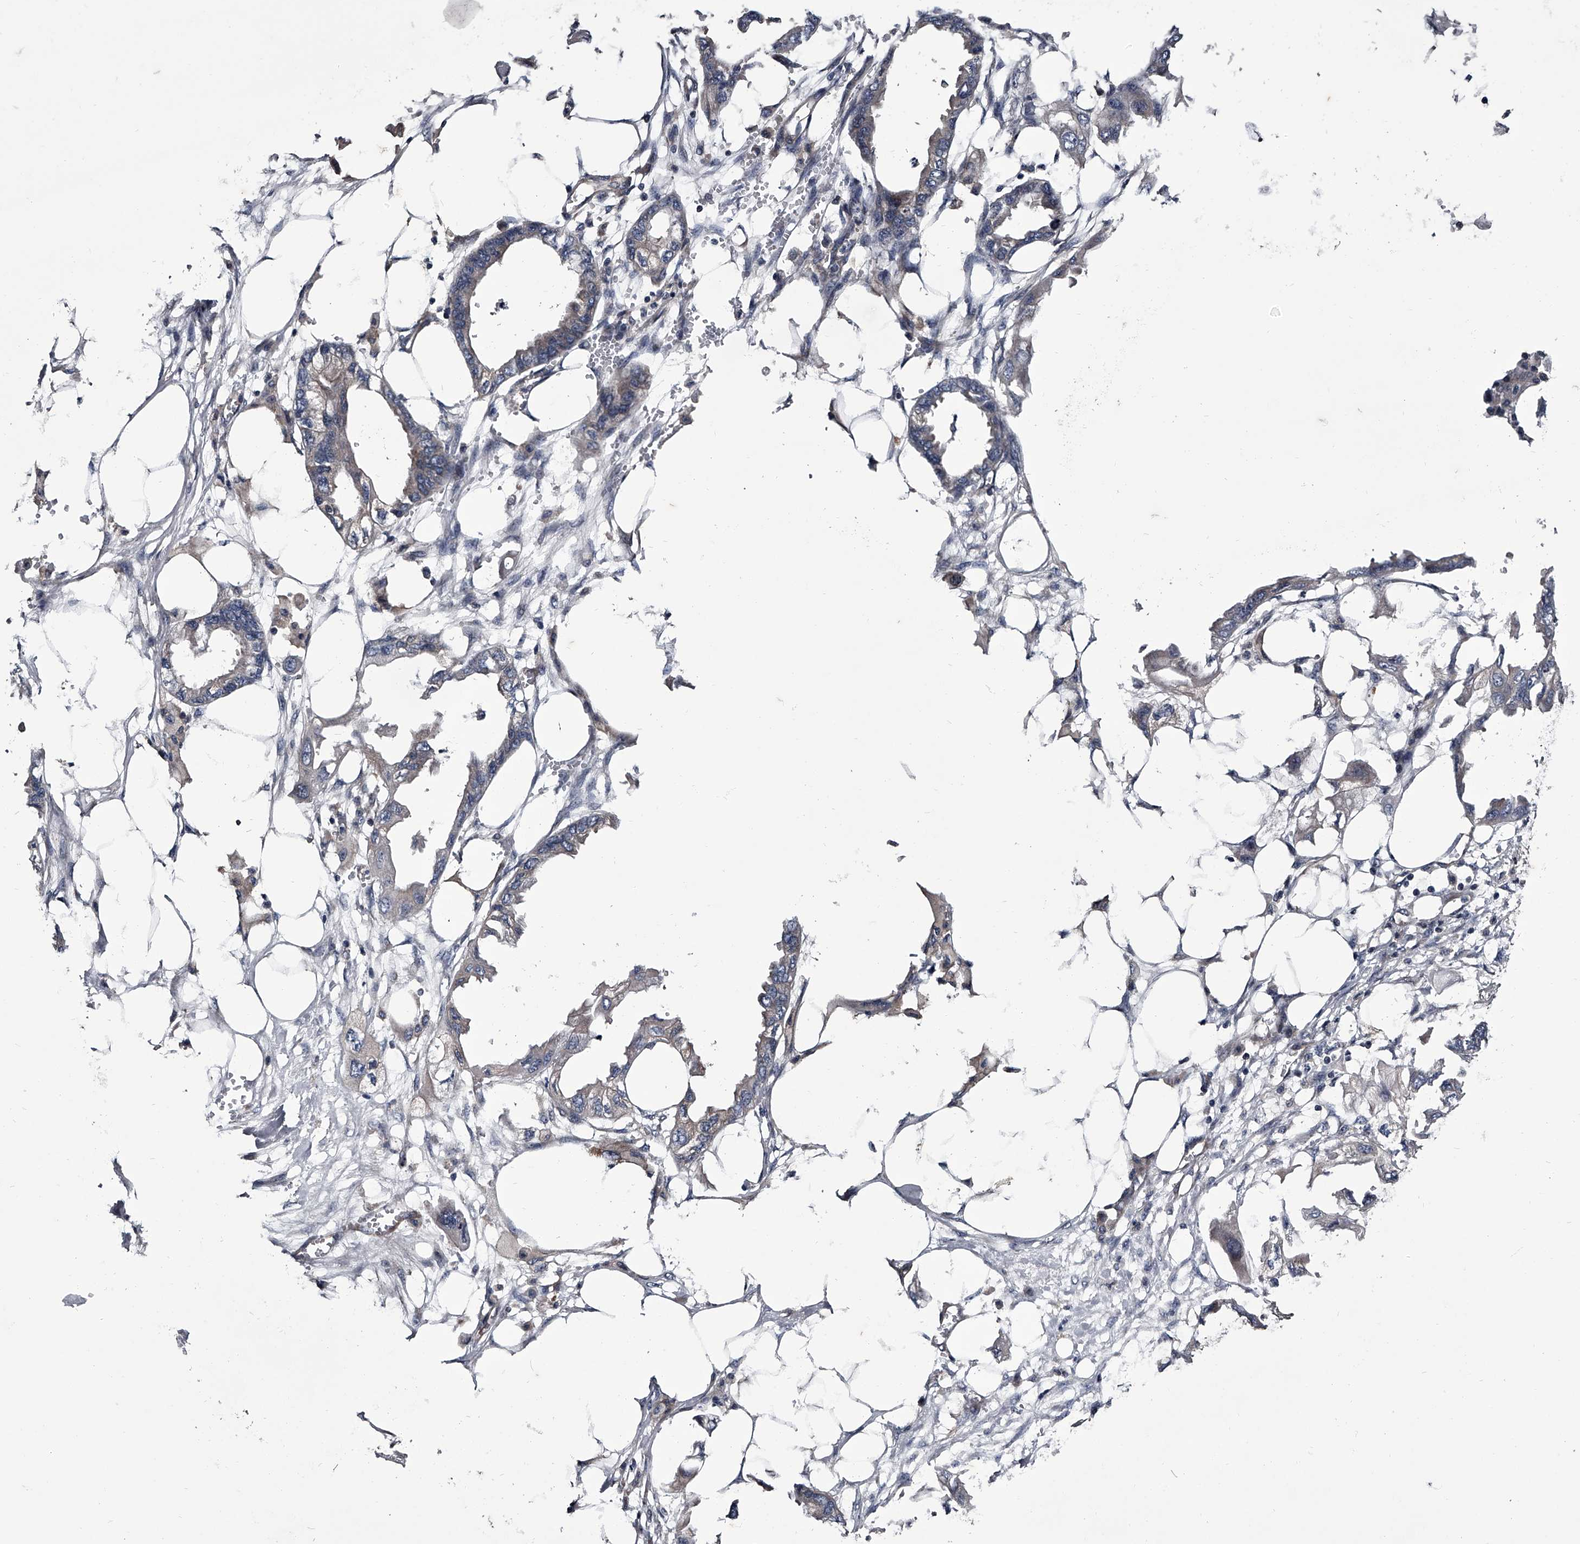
{"staining": {"intensity": "negative", "quantity": "none", "location": "none"}, "tissue": "endometrial cancer", "cell_type": "Tumor cells", "image_type": "cancer", "snomed": [{"axis": "morphology", "description": "Adenocarcinoma, NOS"}, {"axis": "morphology", "description": "Adenocarcinoma, metastatic, NOS"}, {"axis": "topography", "description": "Adipose tissue"}, {"axis": "topography", "description": "Endometrium"}], "caption": "Tumor cells are negative for brown protein staining in endometrial cancer.", "gene": "GAPVD1", "patient": {"sex": "female", "age": 67}}